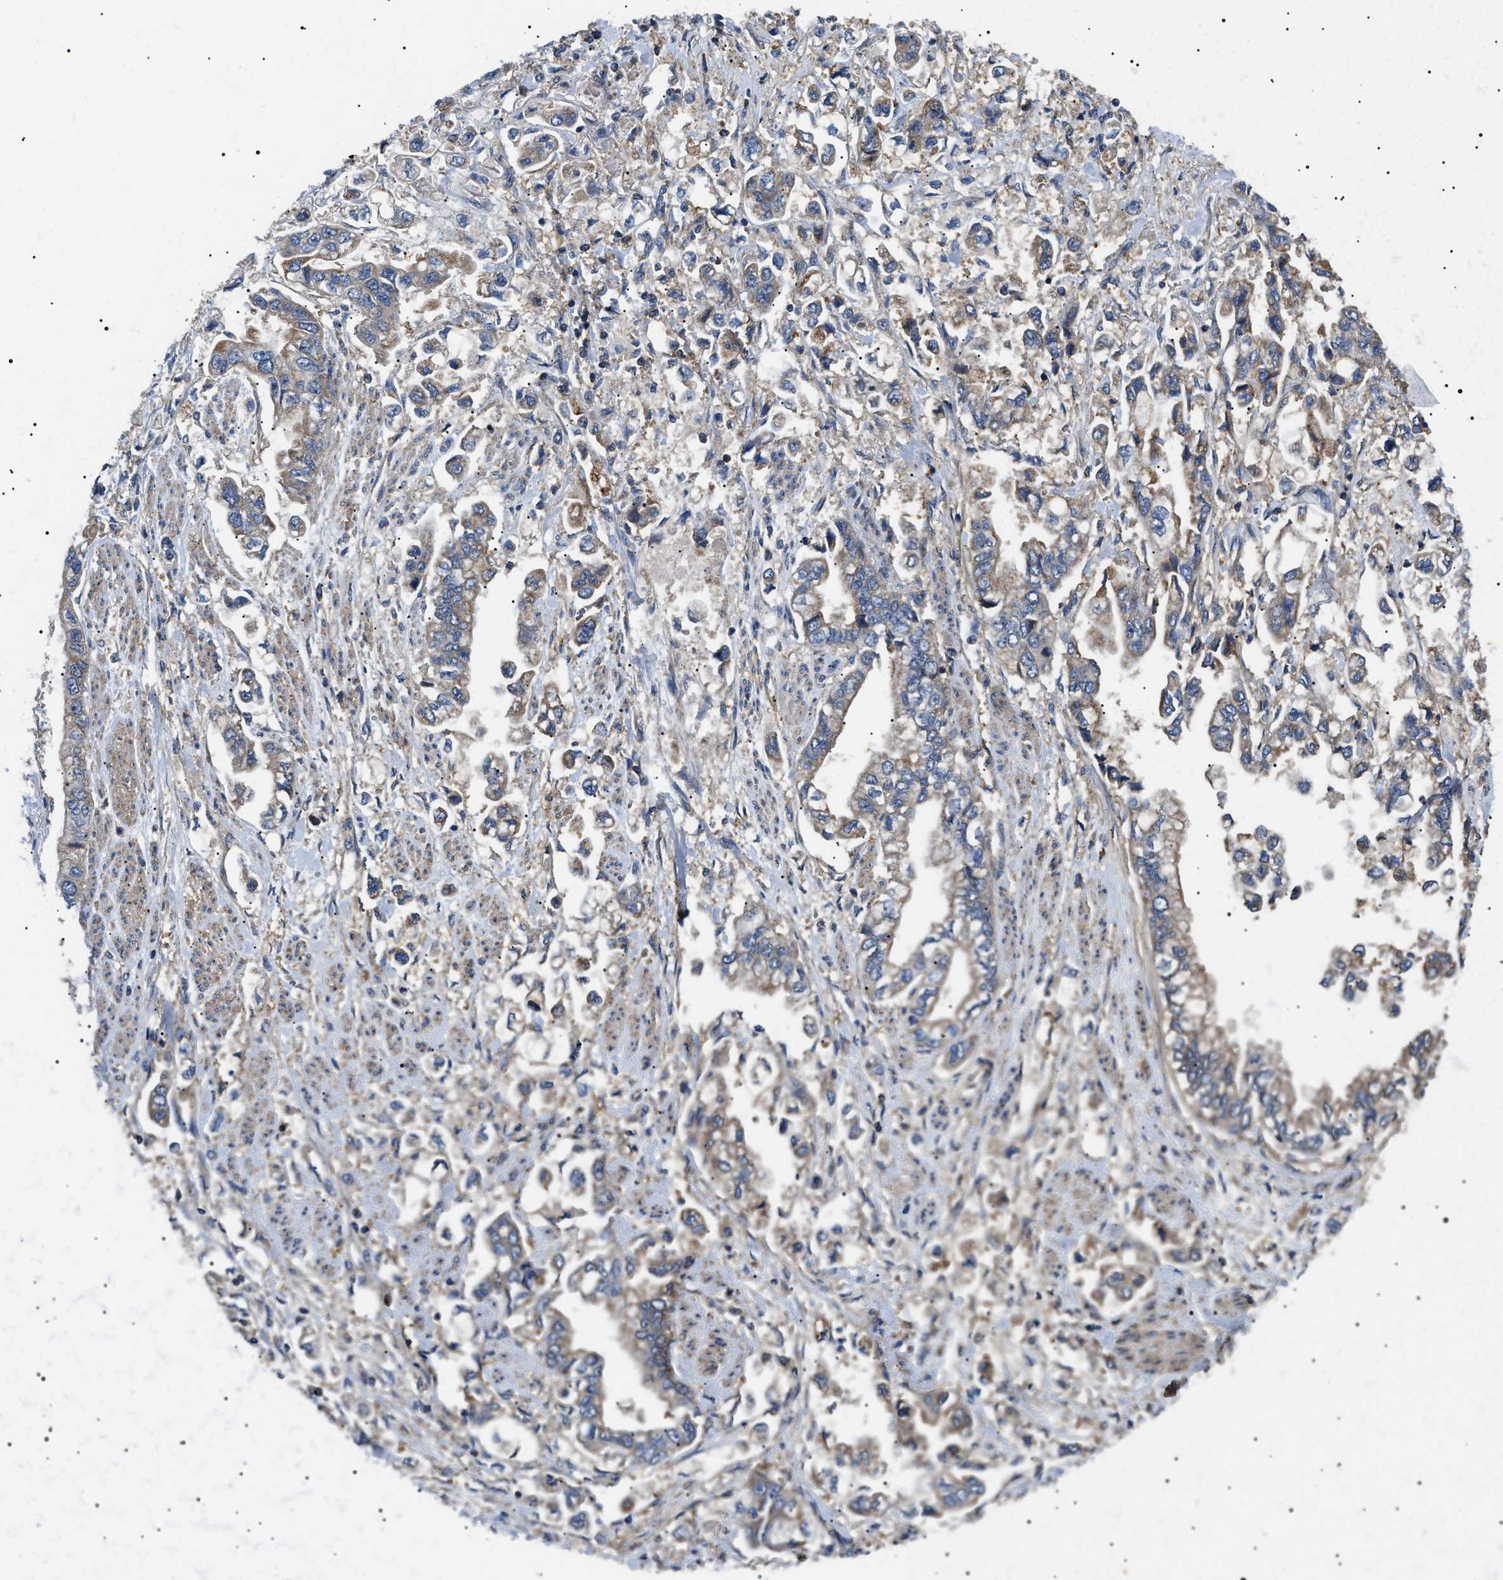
{"staining": {"intensity": "weak", "quantity": "25%-75%", "location": "cytoplasmic/membranous"}, "tissue": "stomach cancer", "cell_type": "Tumor cells", "image_type": "cancer", "snomed": [{"axis": "morphology", "description": "Normal tissue, NOS"}, {"axis": "morphology", "description": "Adenocarcinoma, NOS"}, {"axis": "topography", "description": "Stomach"}], "caption": "Immunohistochemistry of adenocarcinoma (stomach) demonstrates low levels of weak cytoplasmic/membranous positivity in about 25%-75% of tumor cells.", "gene": "OXSM", "patient": {"sex": "male", "age": 62}}